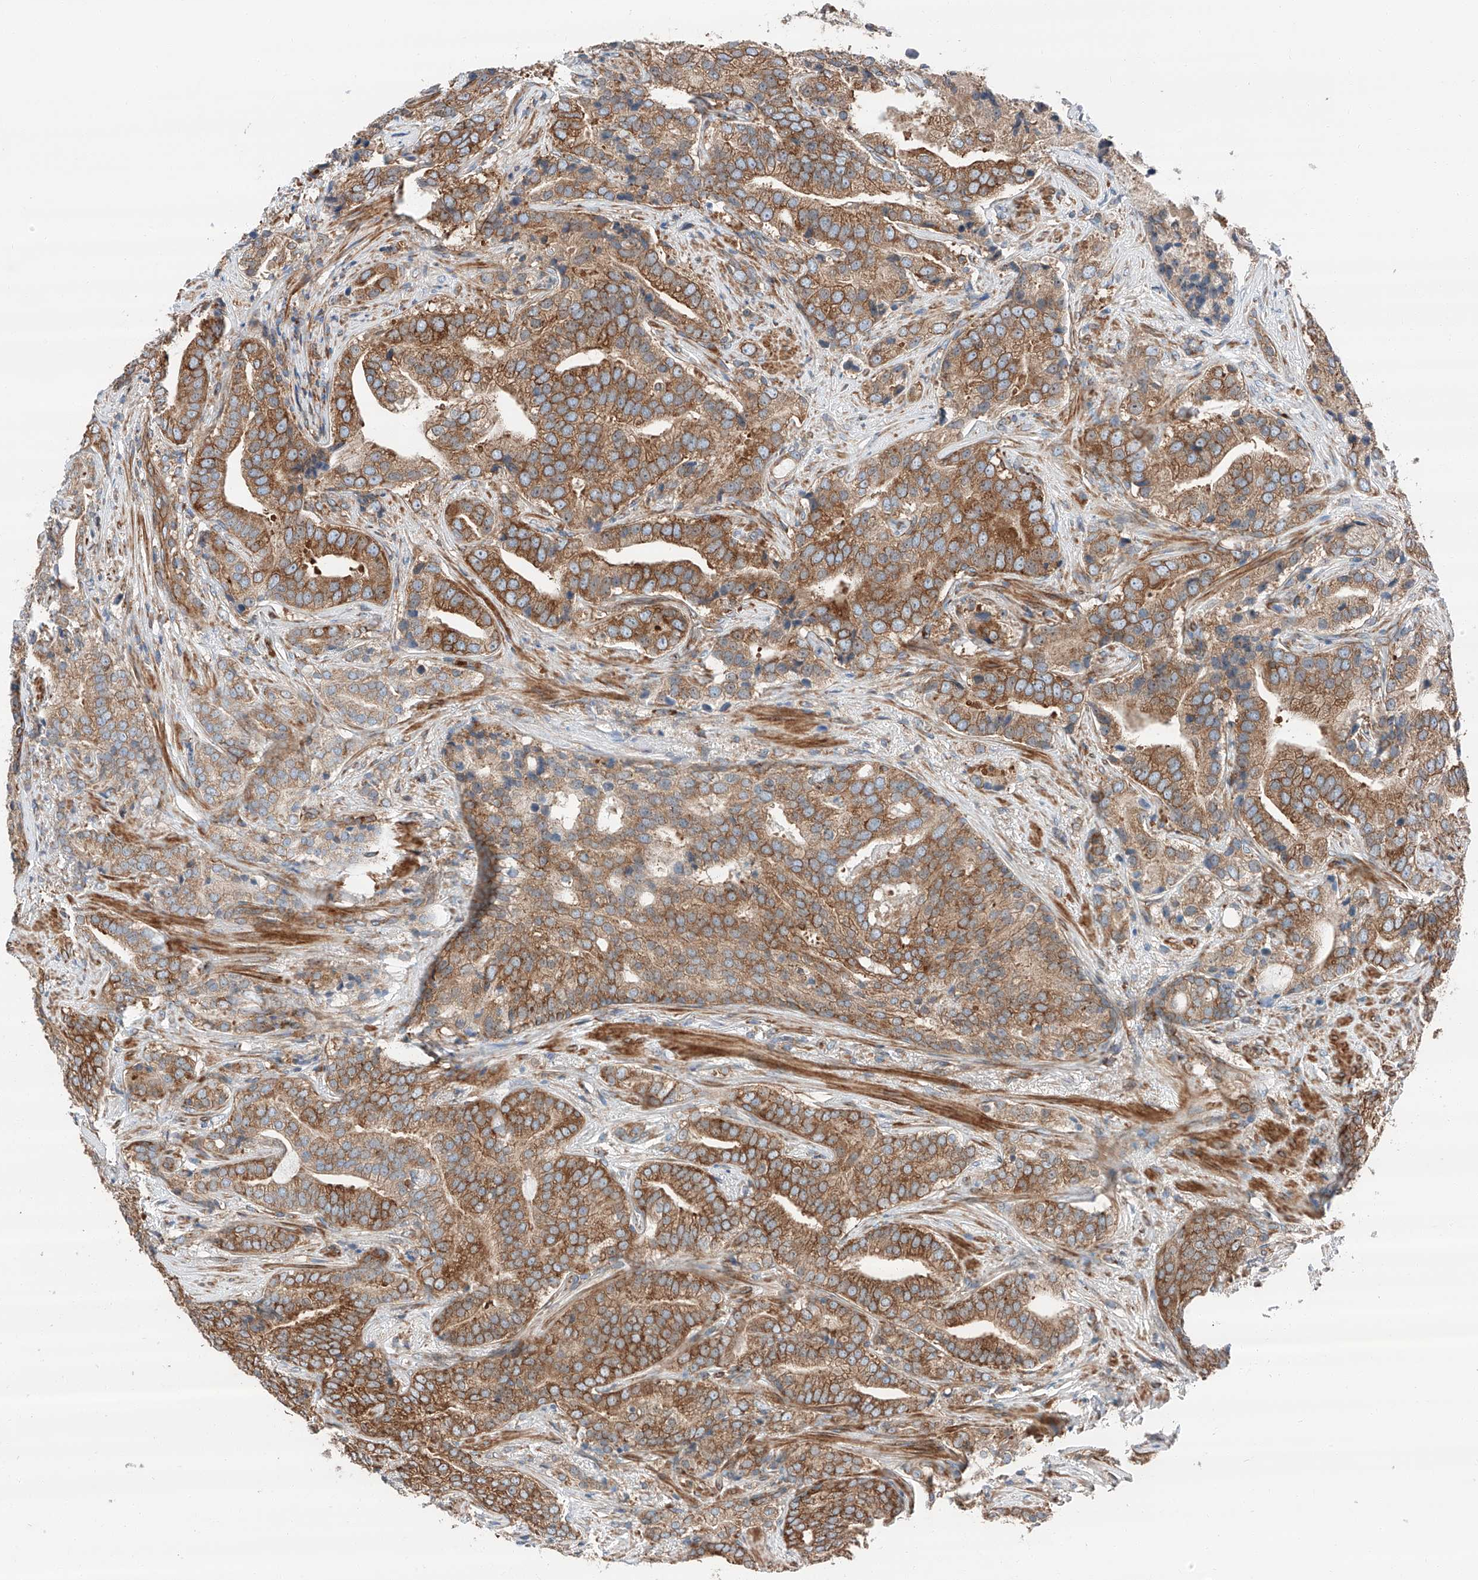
{"staining": {"intensity": "moderate", "quantity": ">75%", "location": "cytoplasmic/membranous"}, "tissue": "prostate cancer", "cell_type": "Tumor cells", "image_type": "cancer", "snomed": [{"axis": "morphology", "description": "Adenocarcinoma, High grade"}, {"axis": "topography", "description": "Prostate"}], "caption": "Immunohistochemistry of human prostate cancer (high-grade adenocarcinoma) reveals medium levels of moderate cytoplasmic/membranous expression in about >75% of tumor cells.", "gene": "ZC3H15", "patient": {"sex": "male", "age": 57}}